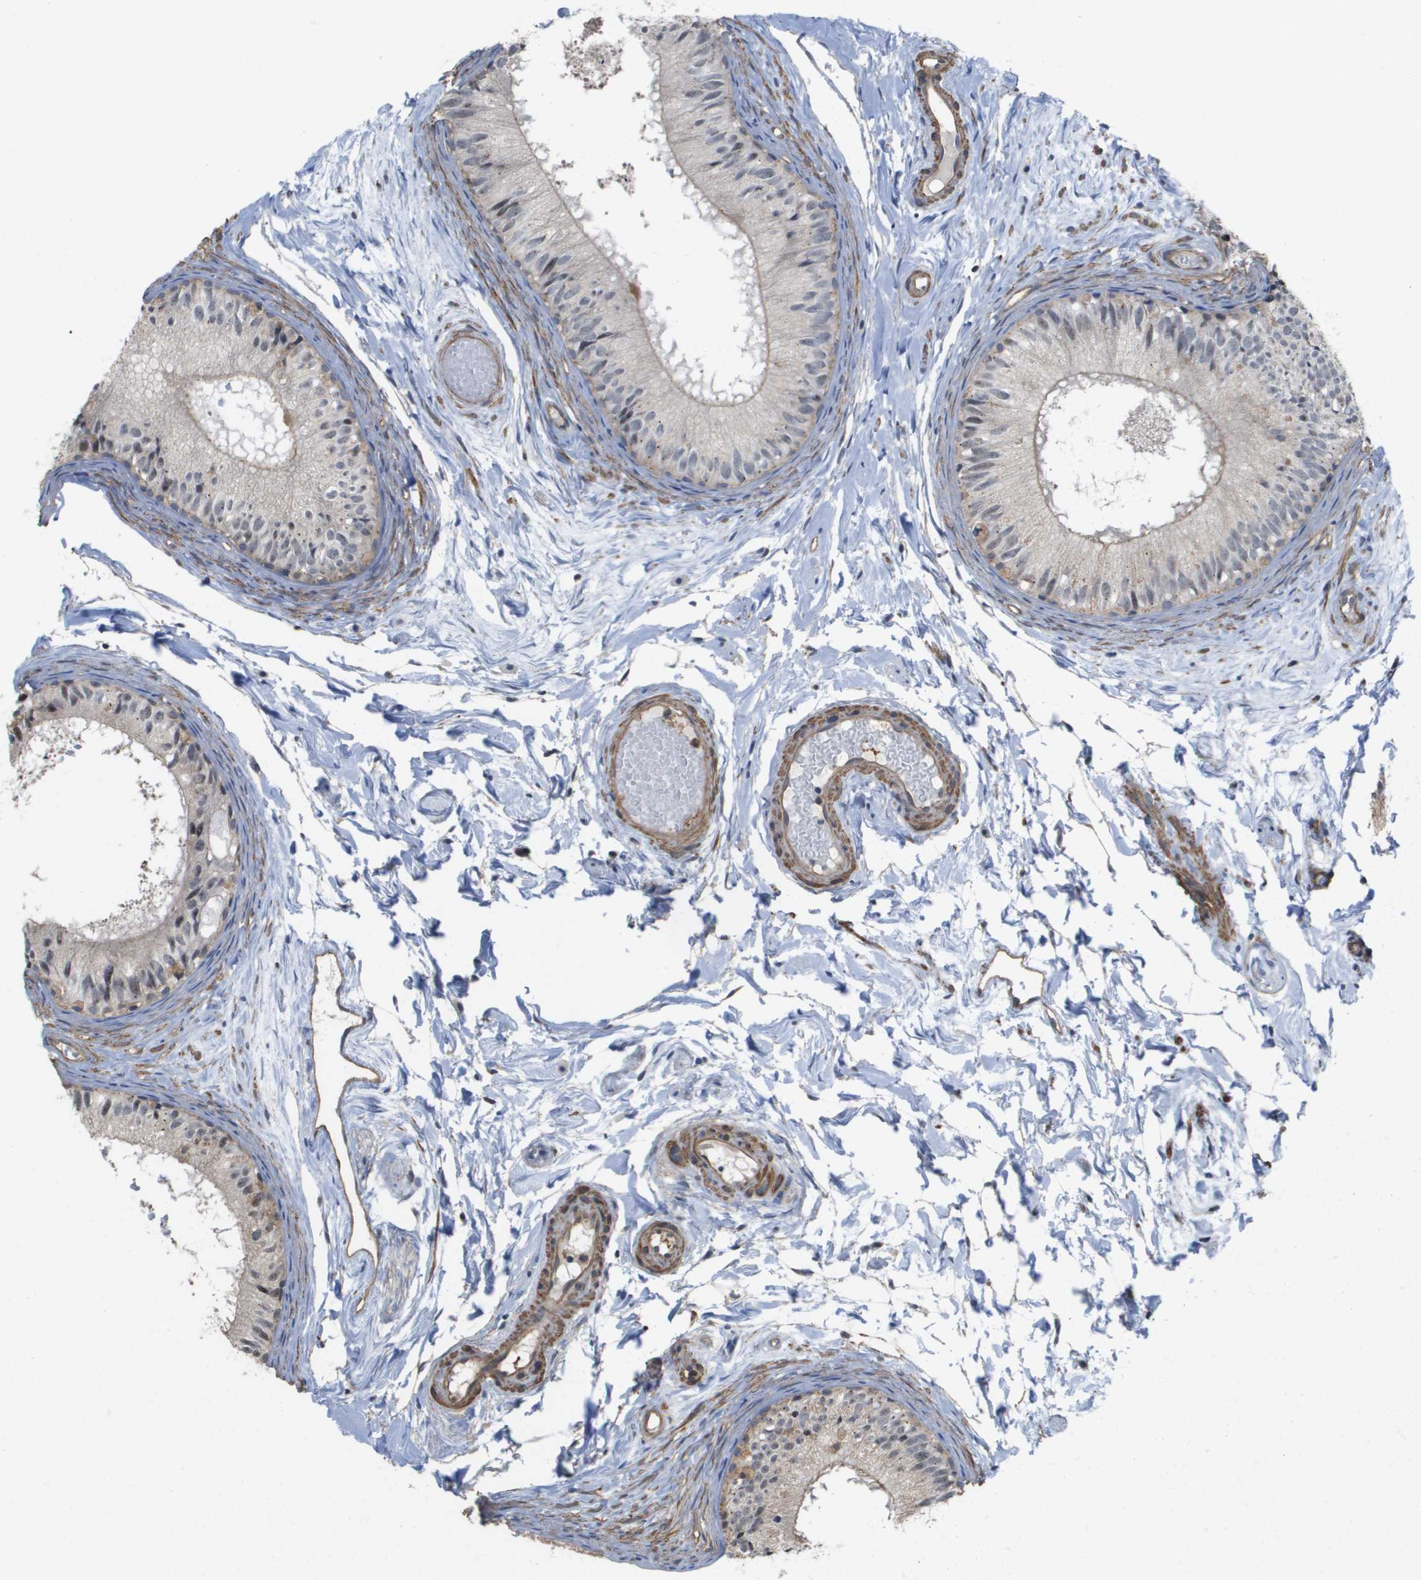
{"staining": {"intensity": "weak", "quantity": "25%-75%", "location": "nuclear"}, "tissue": "epididymis", "cell_type": "Glandular cells", "image_type": "normal", "snomed": [{"axis": "morphology", "description": "Normal tissue, NOS"}, {"axis": "topography", "description": "Epididymis"}], "caption": "Weak nuclear protein positivity is present in approximately 25%-75% of glandular cells in epididymis.", "gene": "RNF112", "patient": {"sex": "male", "age": 46}}